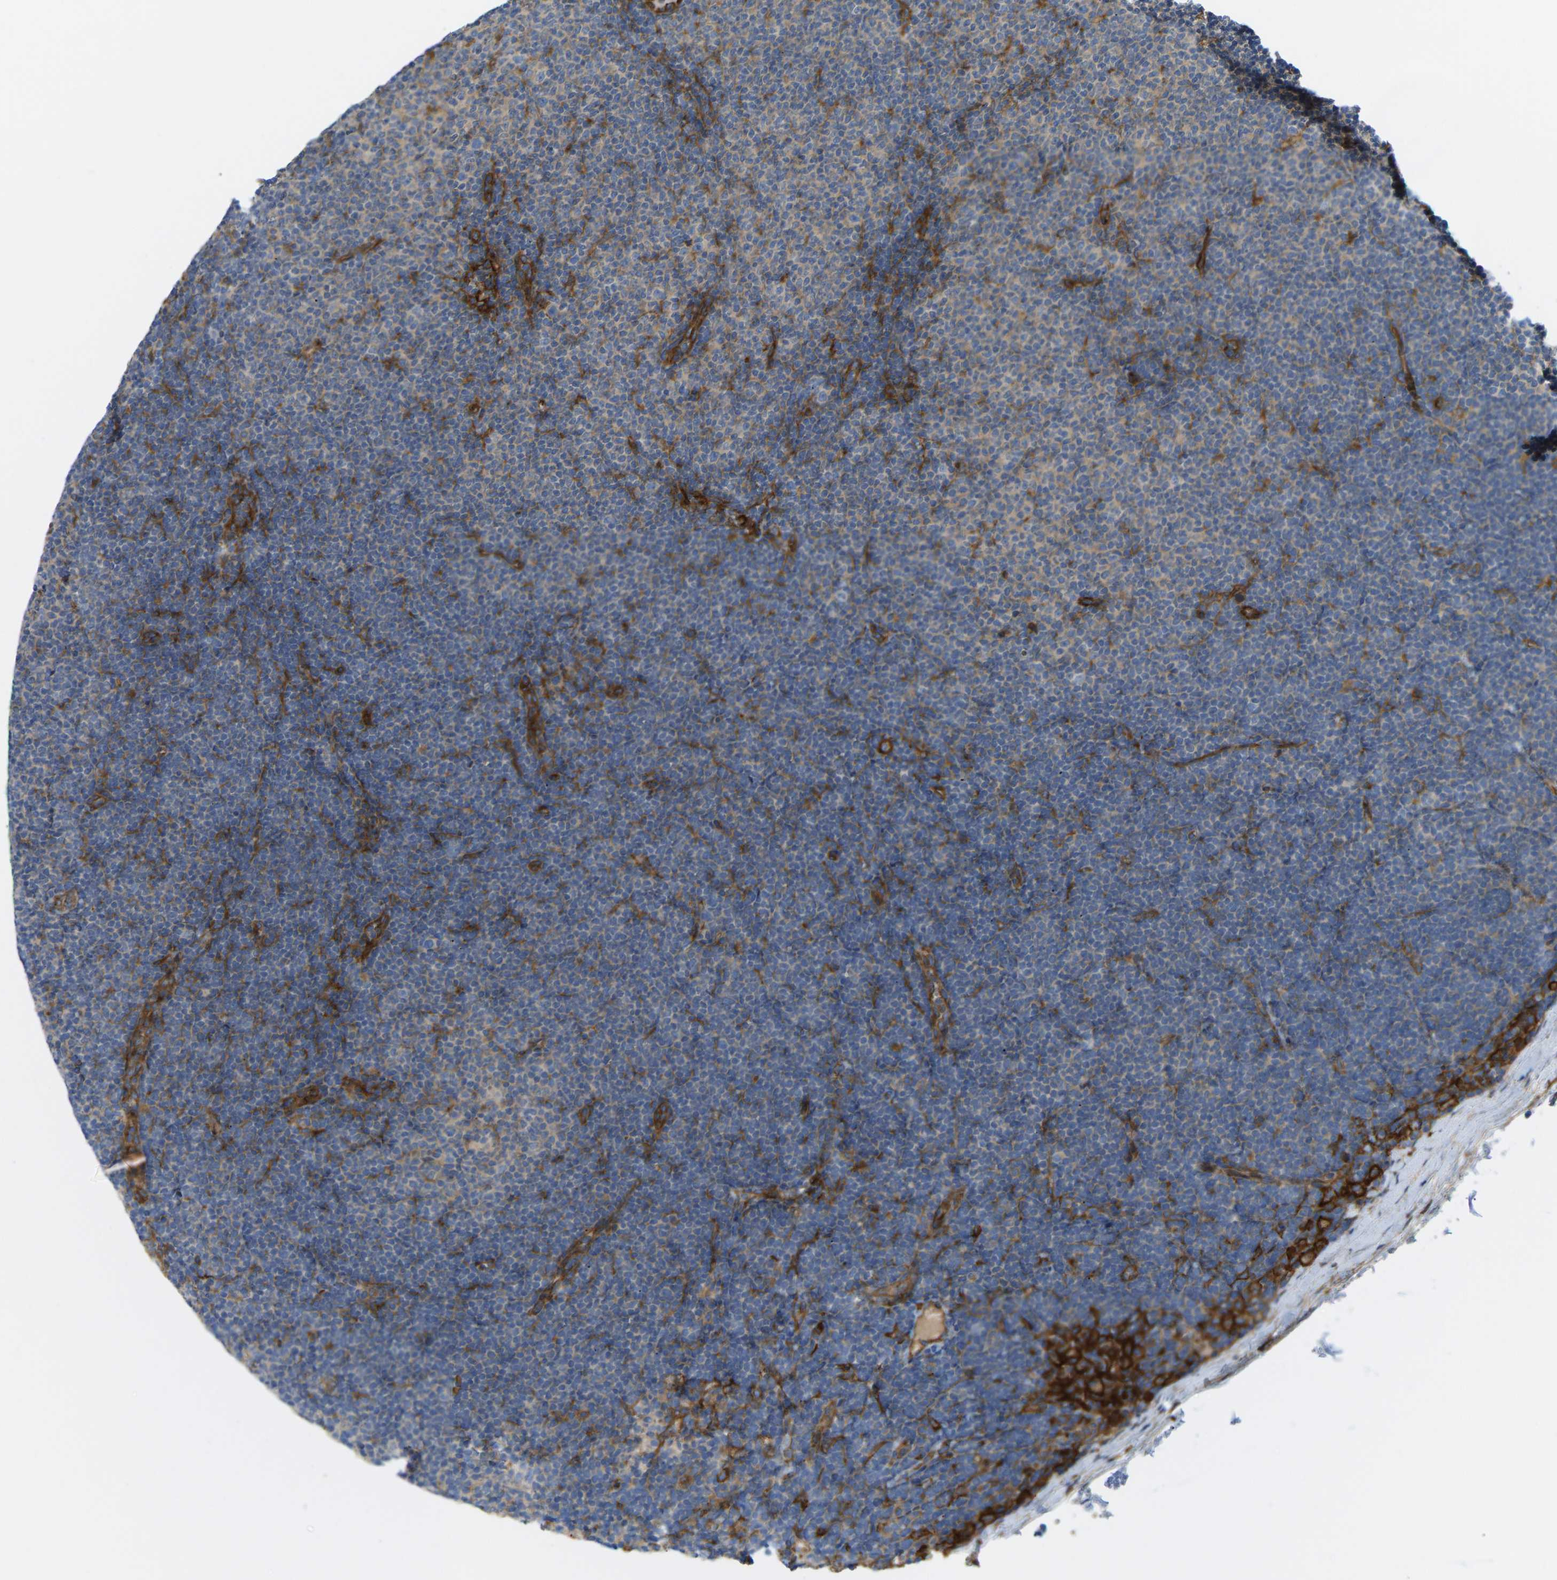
{"staining": {"intensity": "weak", "quantity": "25%-75%", "location": "cytoplasmic/membranous"}, "tissue": "lymphoma", "cell_type": "Tumor cells", "image_type": "cancer", "snomed": [{"axis": "morphology", "description": "Malignant lymphoma, non-Hodgkin's type, Low grade"}, {"axis": "topography", "description": "Lymph node"}], "caption": "Lymphoma tissue shows weak cytoplasmic/membranous expression in approximately 25%-75% of tumor cells", "gene": "PICALM", "patient": {"sex": "female", "age": 53}}